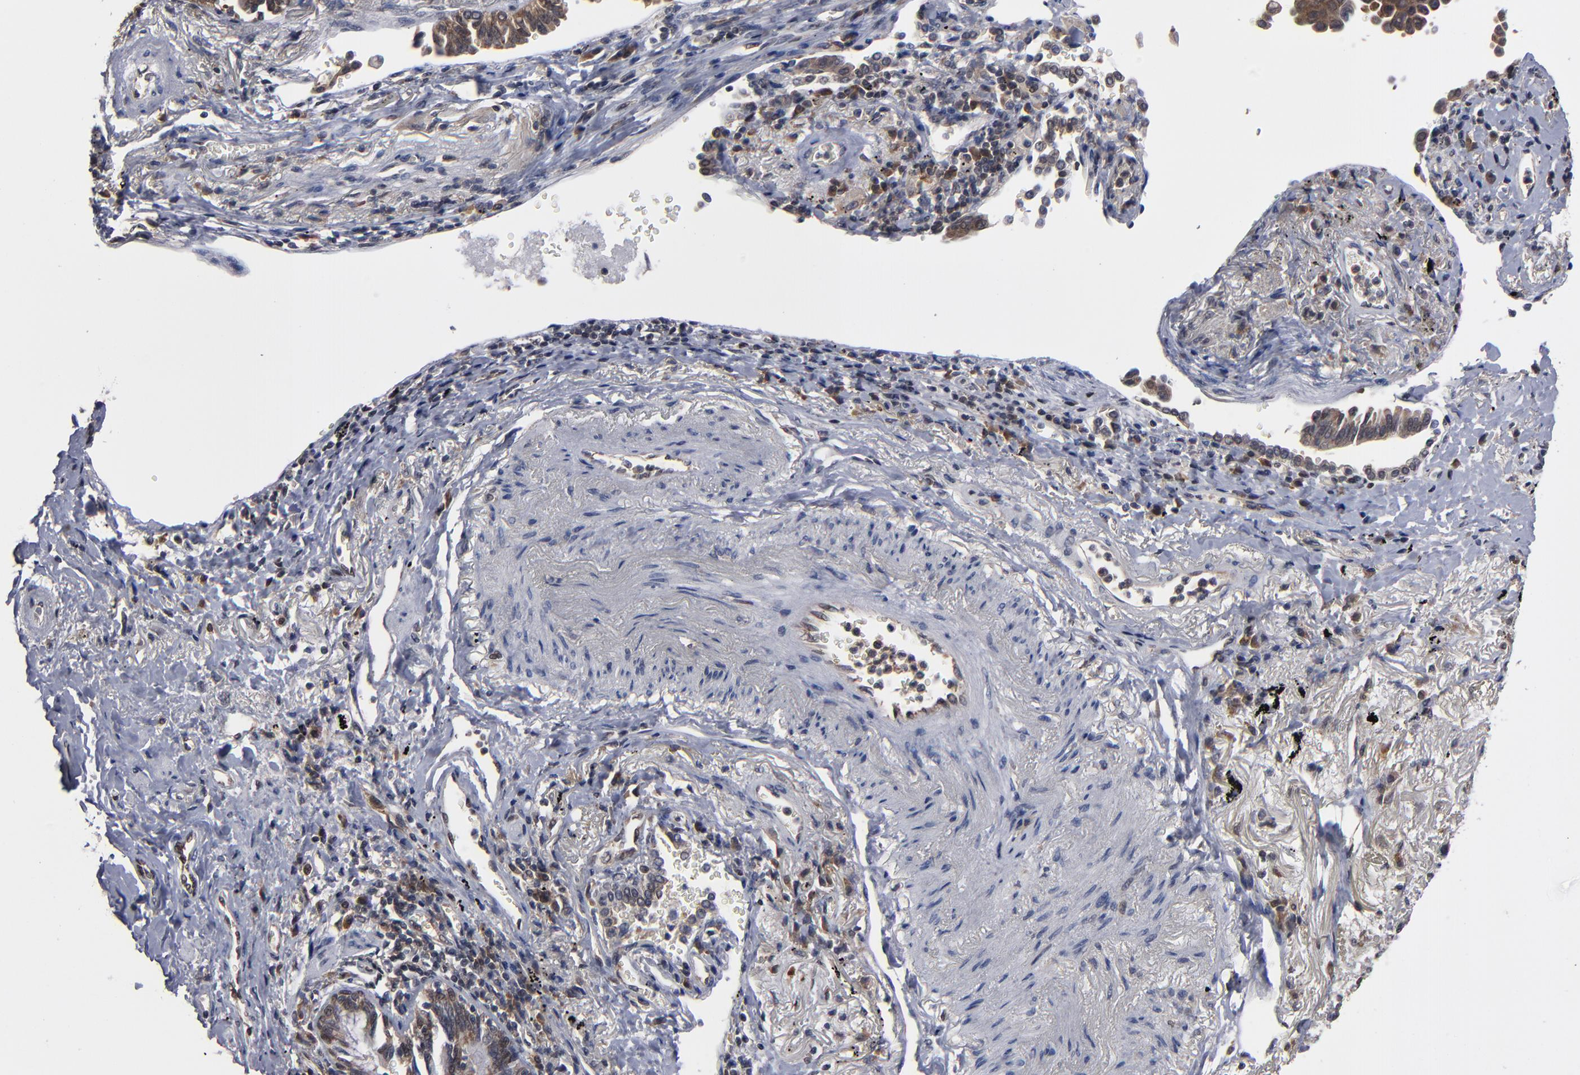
{"staining": {"intensity": "strong", "quantity": ">75%", "location": "cytoplasmic/membranous"}, "tissue": "lung cancer", "cell_type": "Tumor cells", "image_type": "cancer", "snomed": [{"axis": "morphology", "description": "Adenocarcinoma, NOS"}, {"axis": "topography", "description": "Lung"}], "caption": "Protein staining displays strong cytoplasmic/membranous expression in approximately >75% of tumor cells in lung cancer.", "gene": "ALG13", "patient": {"sex": "female", "age": 64}}